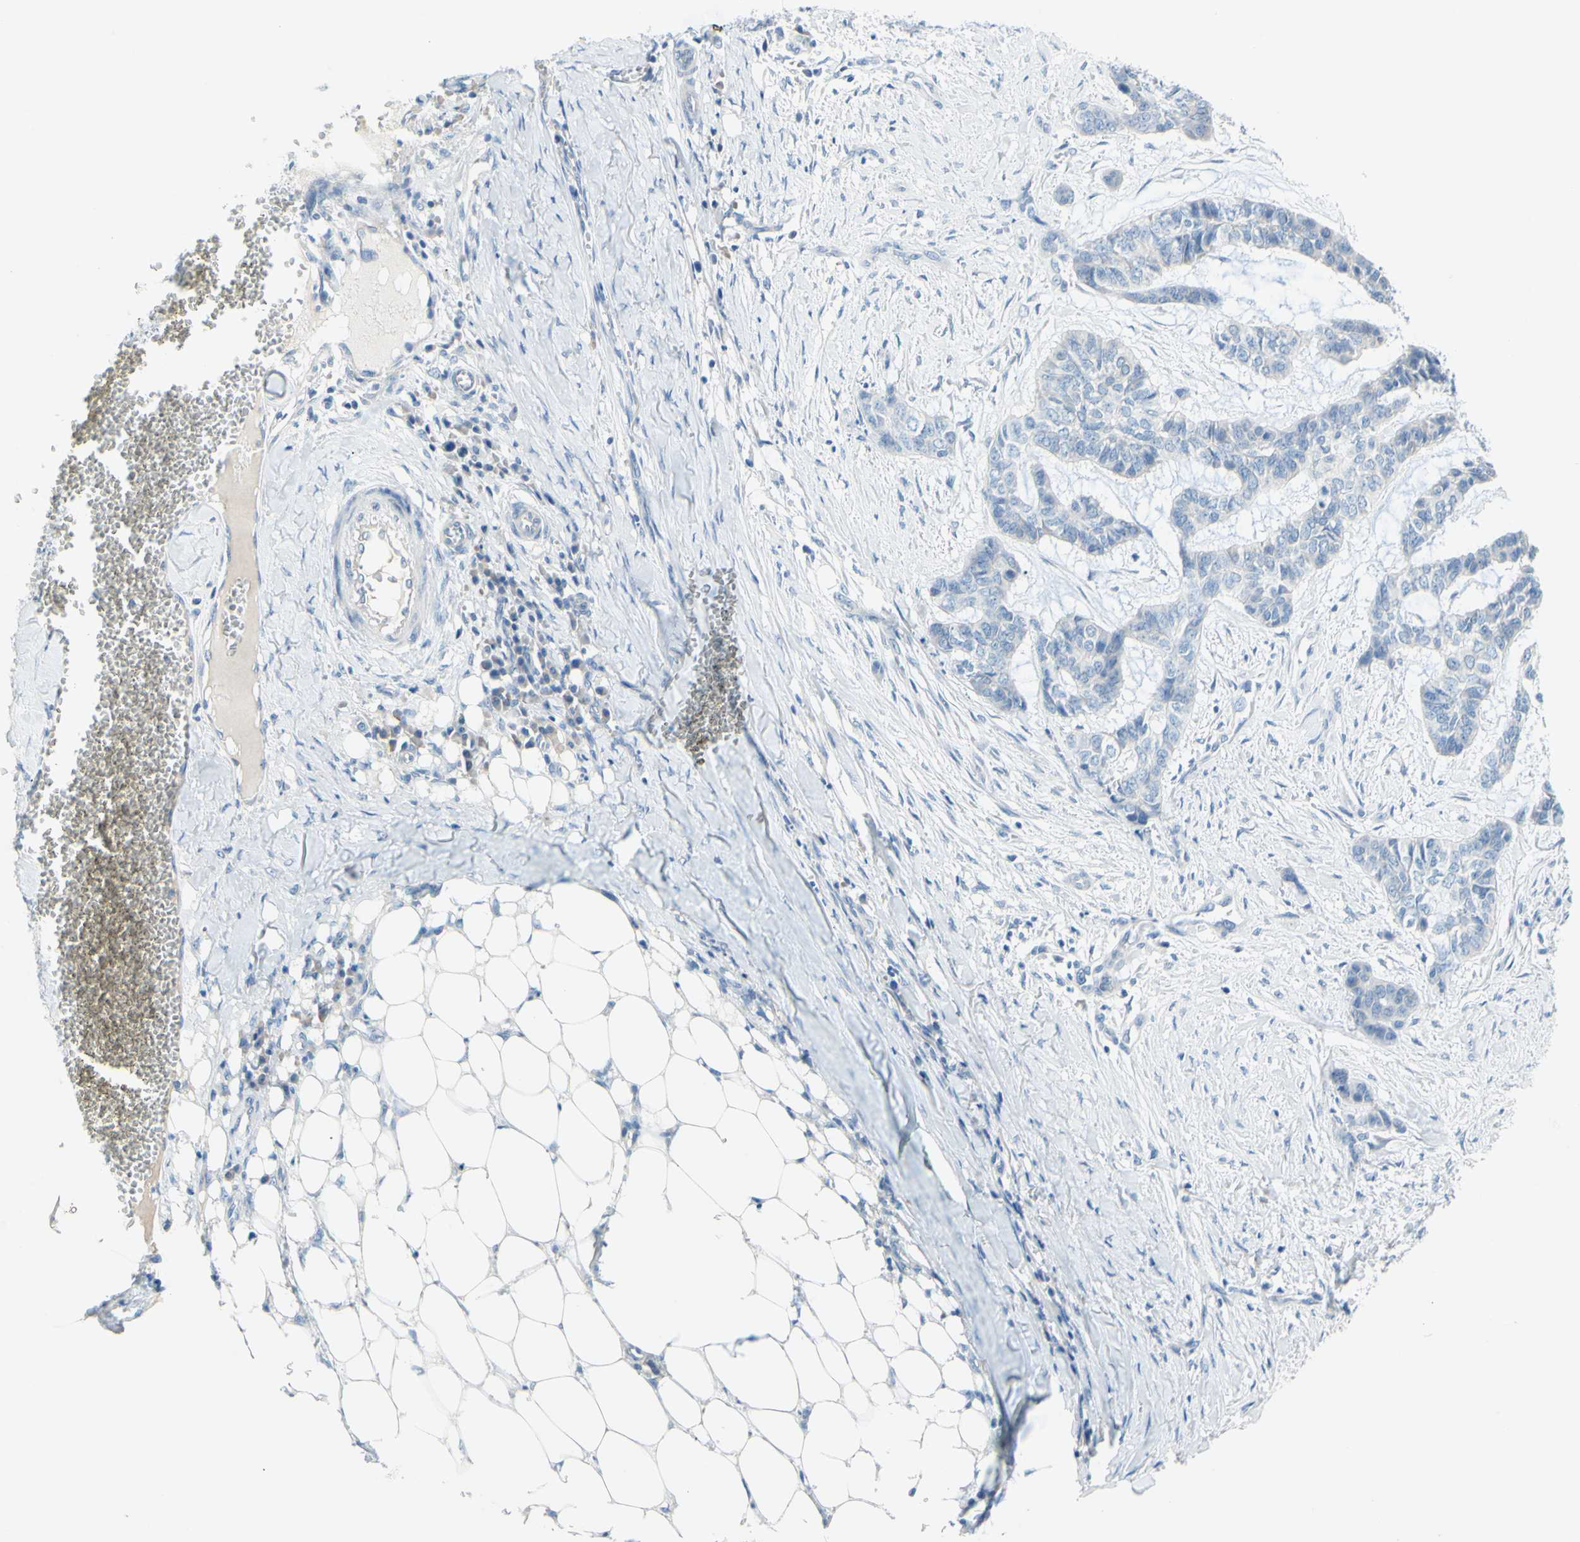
{"staining": {"intensity": "negative", "quantity": "none", "location": "none"}, "tissue": "skin cancer", "cell_type": "Tumor cells", "image_type": "cancer", "snomed": [{"axis": "morphology", "description": "Basal cell carcinoma"}, {"axis": "topography", "description": "Skin"}], "caption": "Human basal cell carcinoma (skin) stained for a protein using immunohistochemistry exhibits no staining in tumor cells.", "gene": "SLC1A2", "patient": {"sex": "female", "age": 64}}